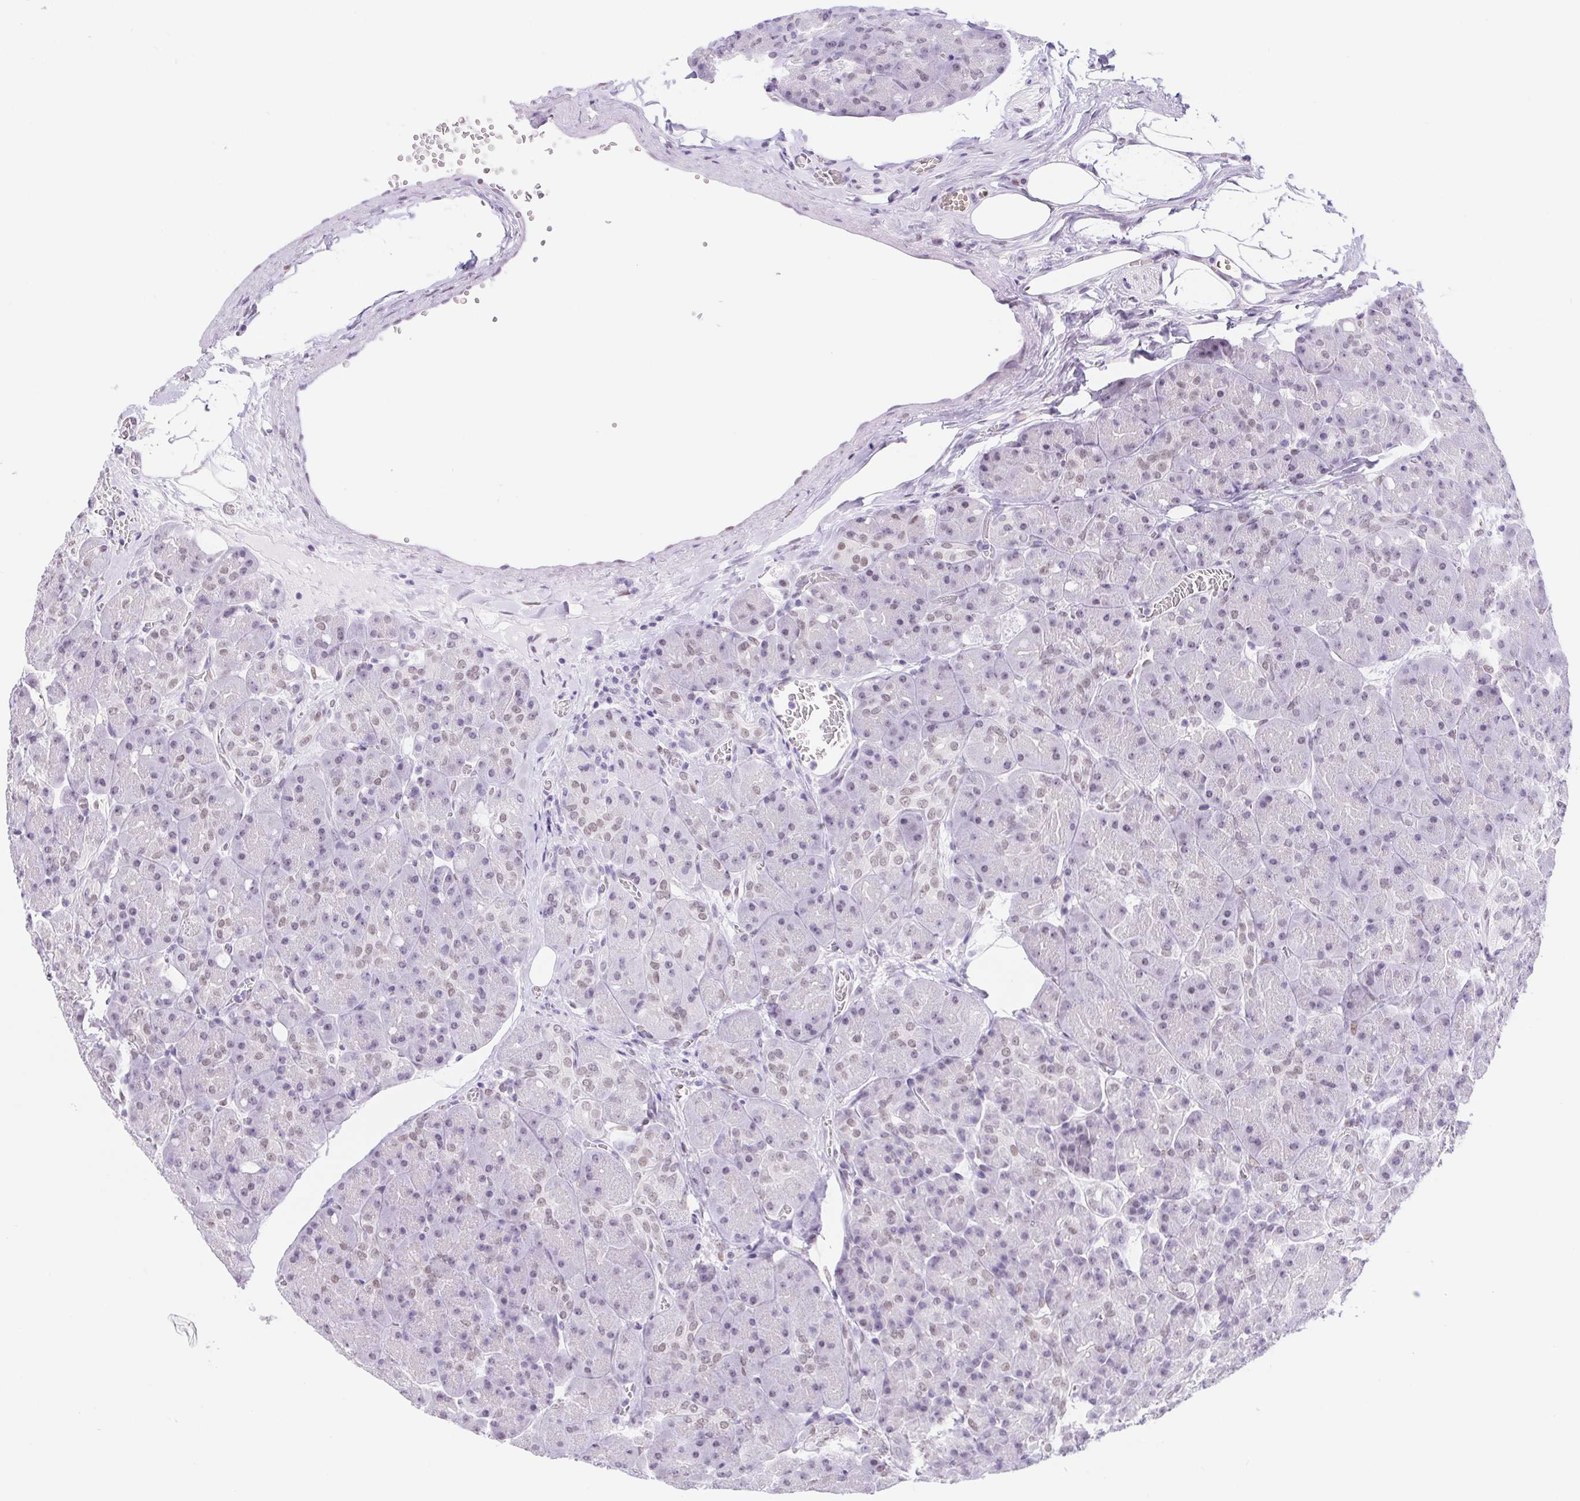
{"staining": {"intensity": "weak", "quantity": "<25%", "location": "nuclear"}, "tissue": "pancreas", "cell_type": "Exocrine glandular cells", "image_type": "normal", "snomed": [{"axis": "morphology", "description": "Normal tissue, NOS"}, {"axis": "topography", "description": "Pancreas"}], "caption": "High power microscopy micrograph of an IHC micrograph of normal pancreas, revealing no significant staining in exocrine glandular cells. (Stains: DAB immunohistochemistry with hematoxylin counter stain, Microscopy: brightfield microscopy at high magnification).", "gene": "CAND1", "patient": {"sex": "male", "age": 55}}